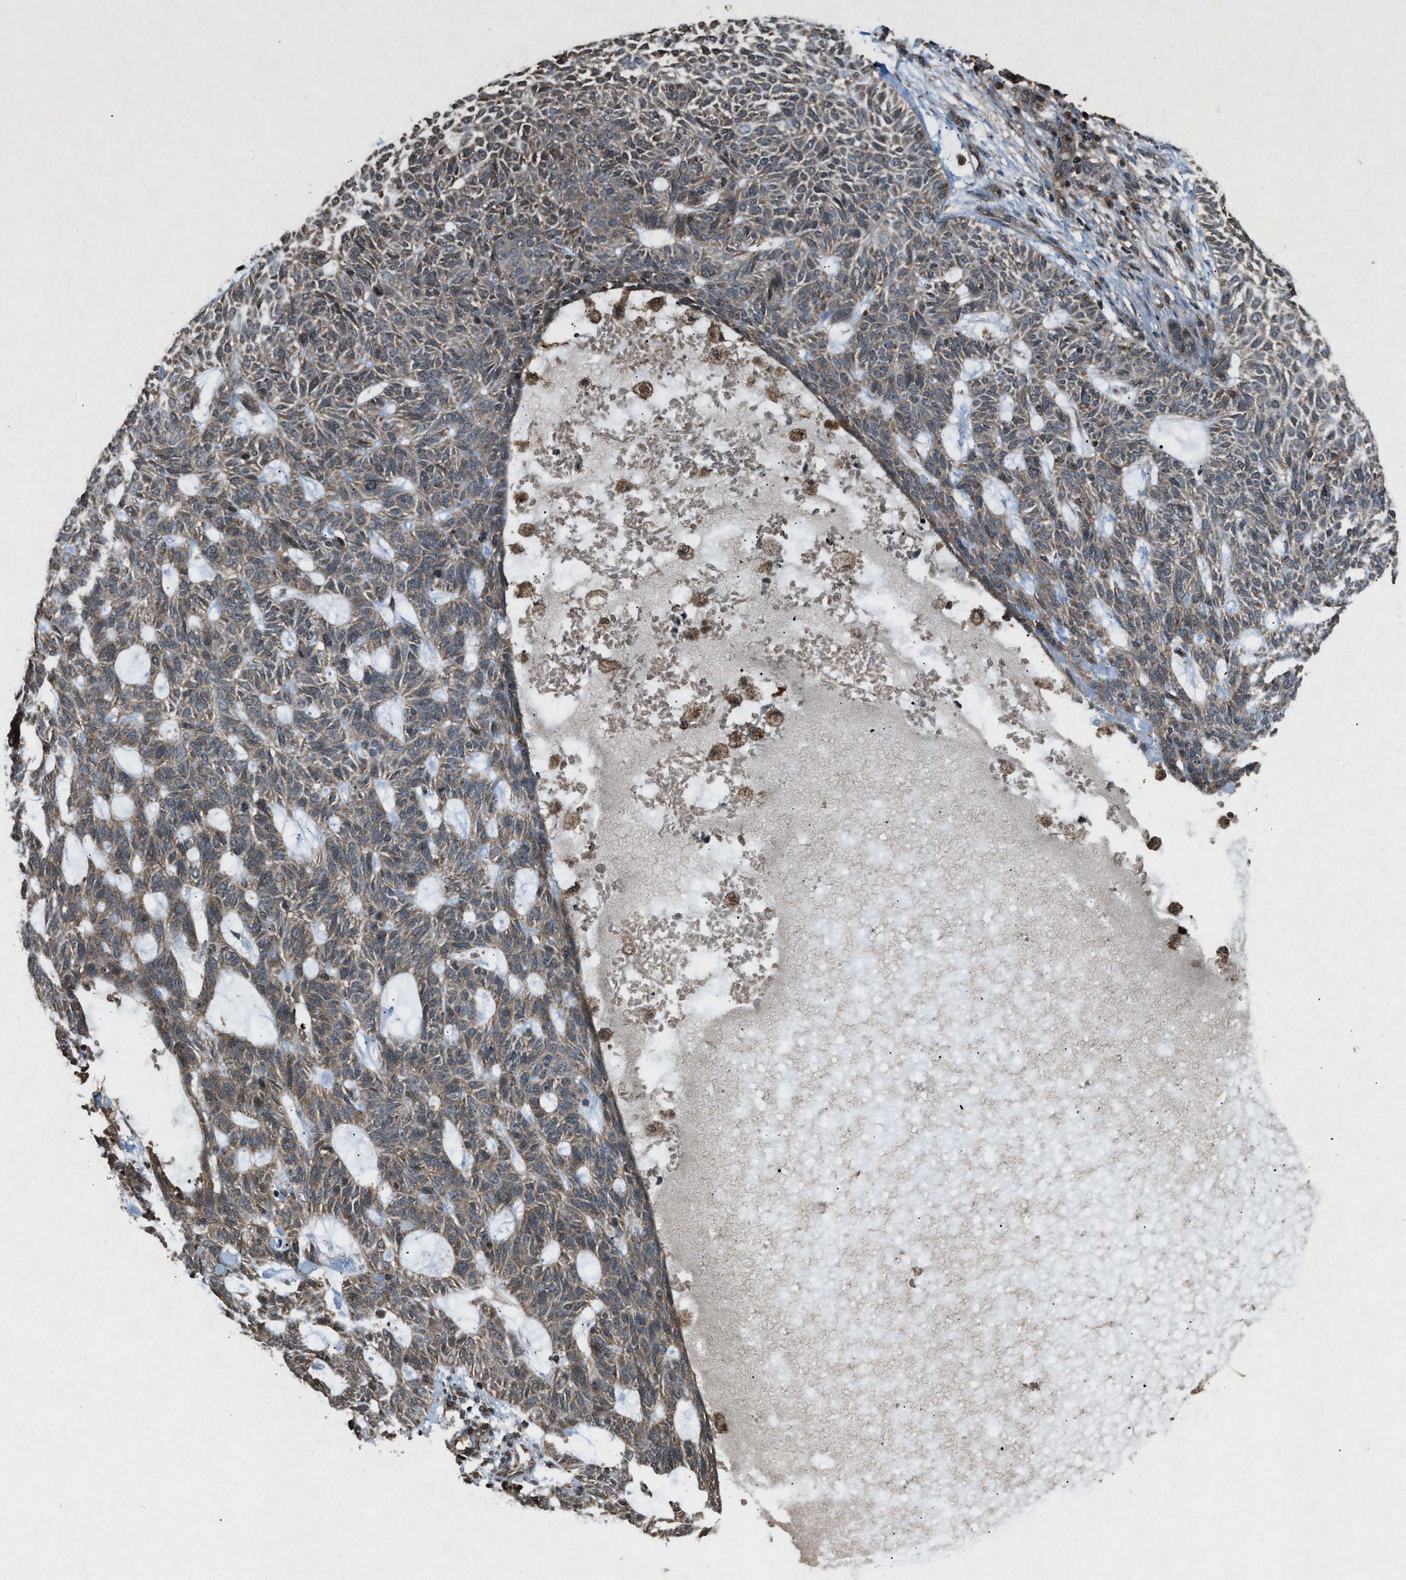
{"staining": {"intensity": "moderate", "quantity": ">75%", "location": "cytoplasmic/membranous"}, "tissue": "skin cancer", "cell_type": "Tumor cells", "image_type": "cancer", "snomed": [{"axis": "morphology", "description": "Basal cell carcinoma"}, {"axis": "topography", "description": "Skin"}], "caption": "IHC histopathology image of neoplastic tissue: skin cancer (basal cell carcinoma) stained using immunohistochemistry exhibits medium levels of moderate protein expression localized specifically in the cytoplasmic/membranous of tumor cells, appearing as a cytoplasmic/membranous brown color.", "gene": "OAS1", "patient": {"sex": "male", "age": 87}}